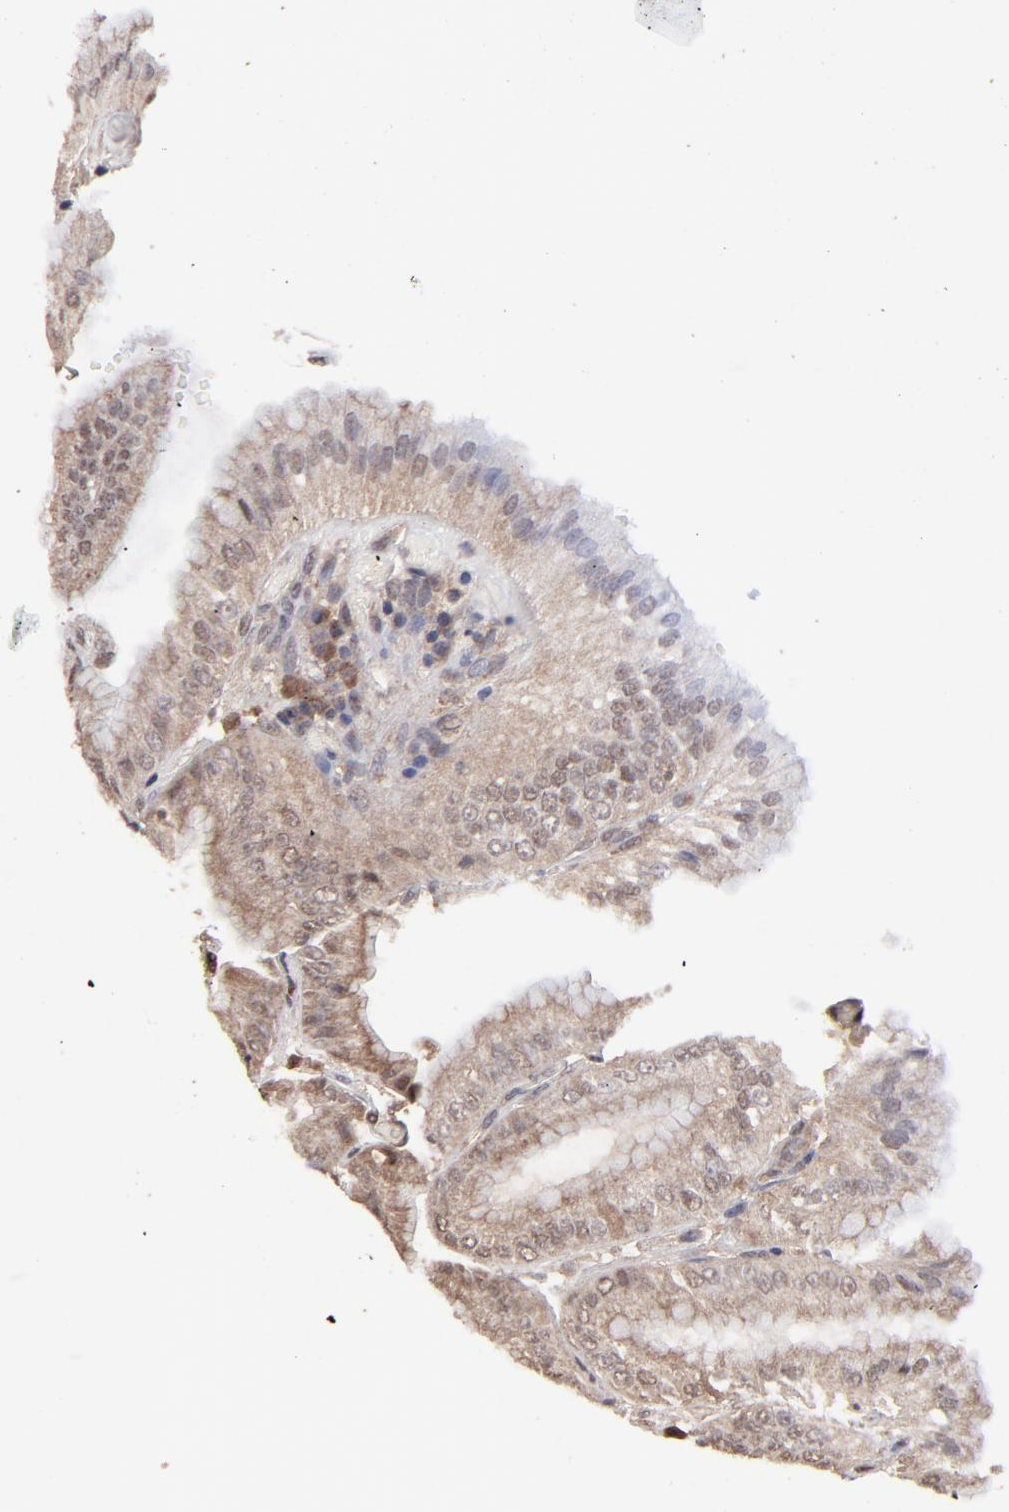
{"staining": {"intensity": "moderate", "quantity": ">75%", "location": "cytoplasmic/membranous"}, "tissue": "stomach", "cell_type": "Glandular cells", "image_type": "normal", "snomed": [{"axis": "morphology", "description": "Normal tissue, NOS"}, {"axis": "topography", "description": "Stomach, lower"}], "caption": "Immunohistochemistry (IHC) (DAB (3,3'-diaminobenzidine)) staining of benign stomach displays moderate cytoplasmic/membranous protein positivity in approximately >75% of glandular cells. The staining is performed using DAB brown chromogen to label protein expression. The nuclei are counter-stained blue using hematoxylin.", "gene": "PSMA6", "patient": {"sex": "male", "age": 71}}